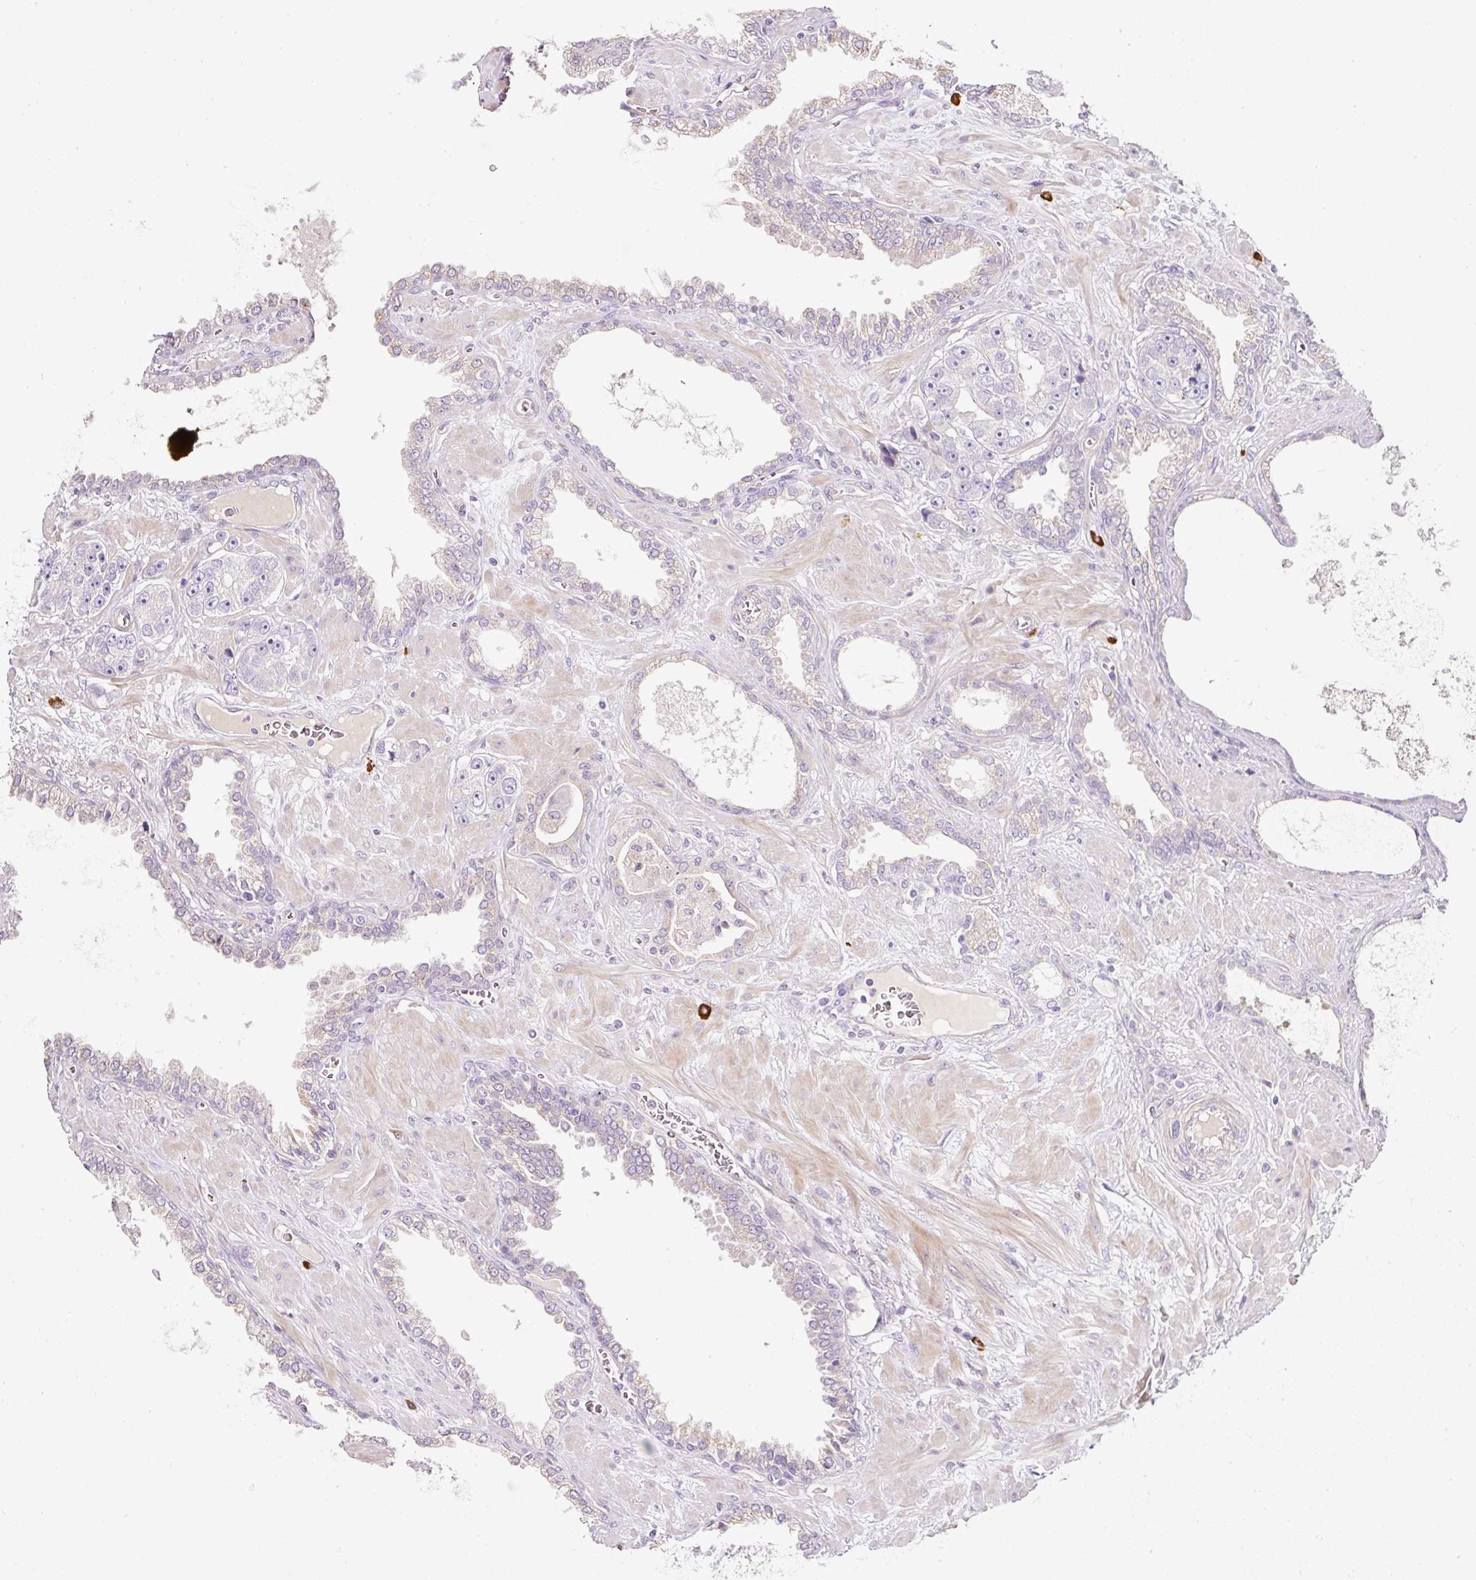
{"staining": {"intensity": "negative", "quantity": "none", "location": "none"}, "tissue": "prostate cancer", "cell_type": "Tumor cells", "image_type": "cancer", "snomed": [{"axis": "morphology", "description": "Adenocarcinoma, High grade"}, {"axis": "topography", "description": "Prostate"}], "caption": "This is an immunohistochemistry image of human high-grade adenocarcinoma (prostate). There is no positivity in tumor cells.", "gene": "NBPF11", "patient": {"sex": "male", "age": 71}}